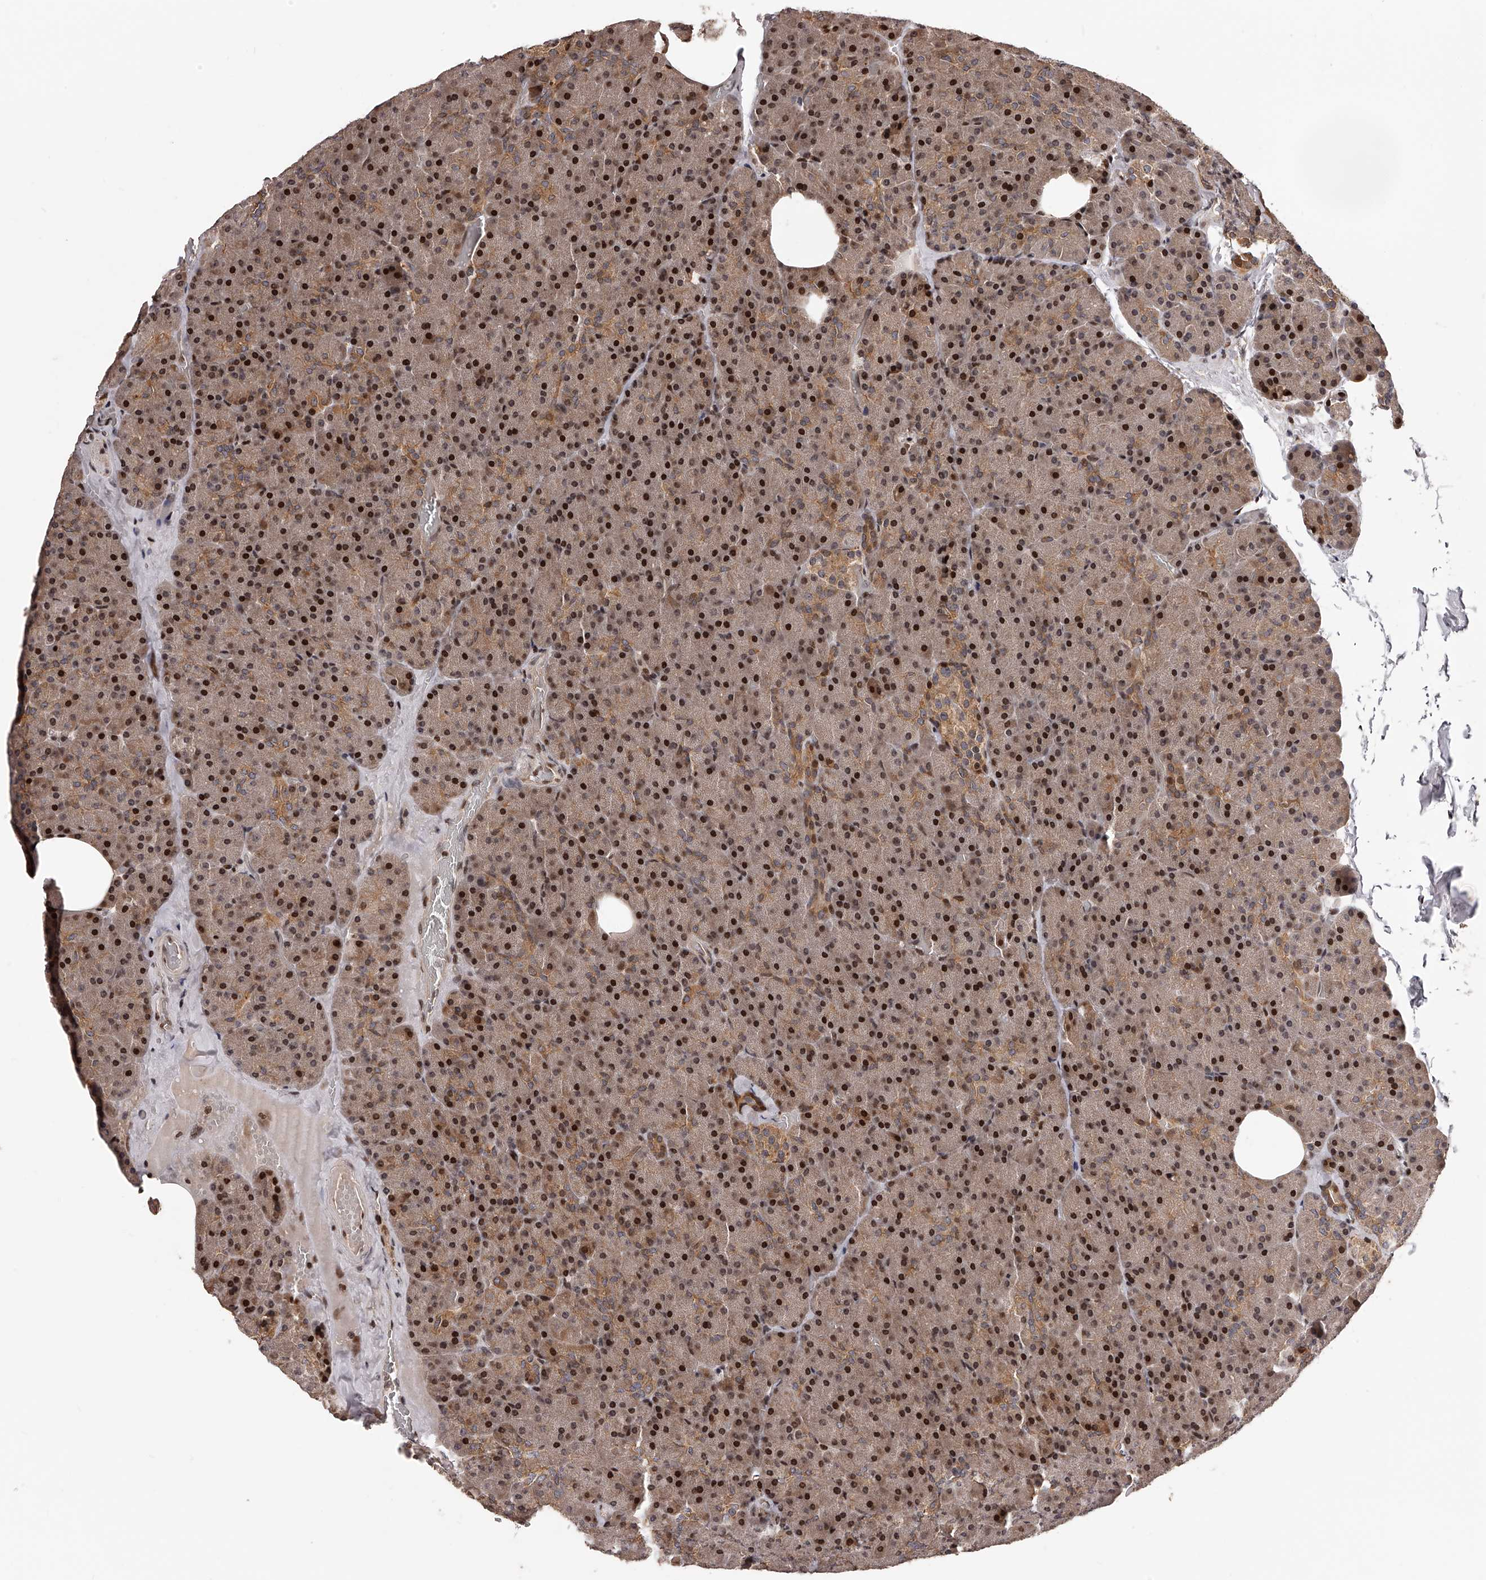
{"staining": {"intensity": "strong", "quantity": "25%-75%", "location": "cytoplasmic/membranous,nuclear"}, "tissue": "pancreas", "cell_type": "Exocrine glandular cells", "image_type": "normal", "snomed": [{"axis": "morphology", "description": "Normal tissue, NOS"}, {"axis": "morphology", "description": "Carcinoid, malignant, NOS"}, {"axis": "topography", "description": "Pancreas"}], "caption": "High-magnification brightfield microscopy of unremarkable pancreas stained with DAB (brown) and counterstained with hematoxylin (blue). exocrine glandular cells exhibit strong cytoplasmic/membranous,nuclear staining is appreciated in about25%-75% of cells. The staining was performed using DAB to visualize the protein expression in brown, while the nuclei were stained in blue with hematoxylin (Magnification: 20x).", "gene": "PFDN2", "patient": {"sex": "female", "age": 35}}